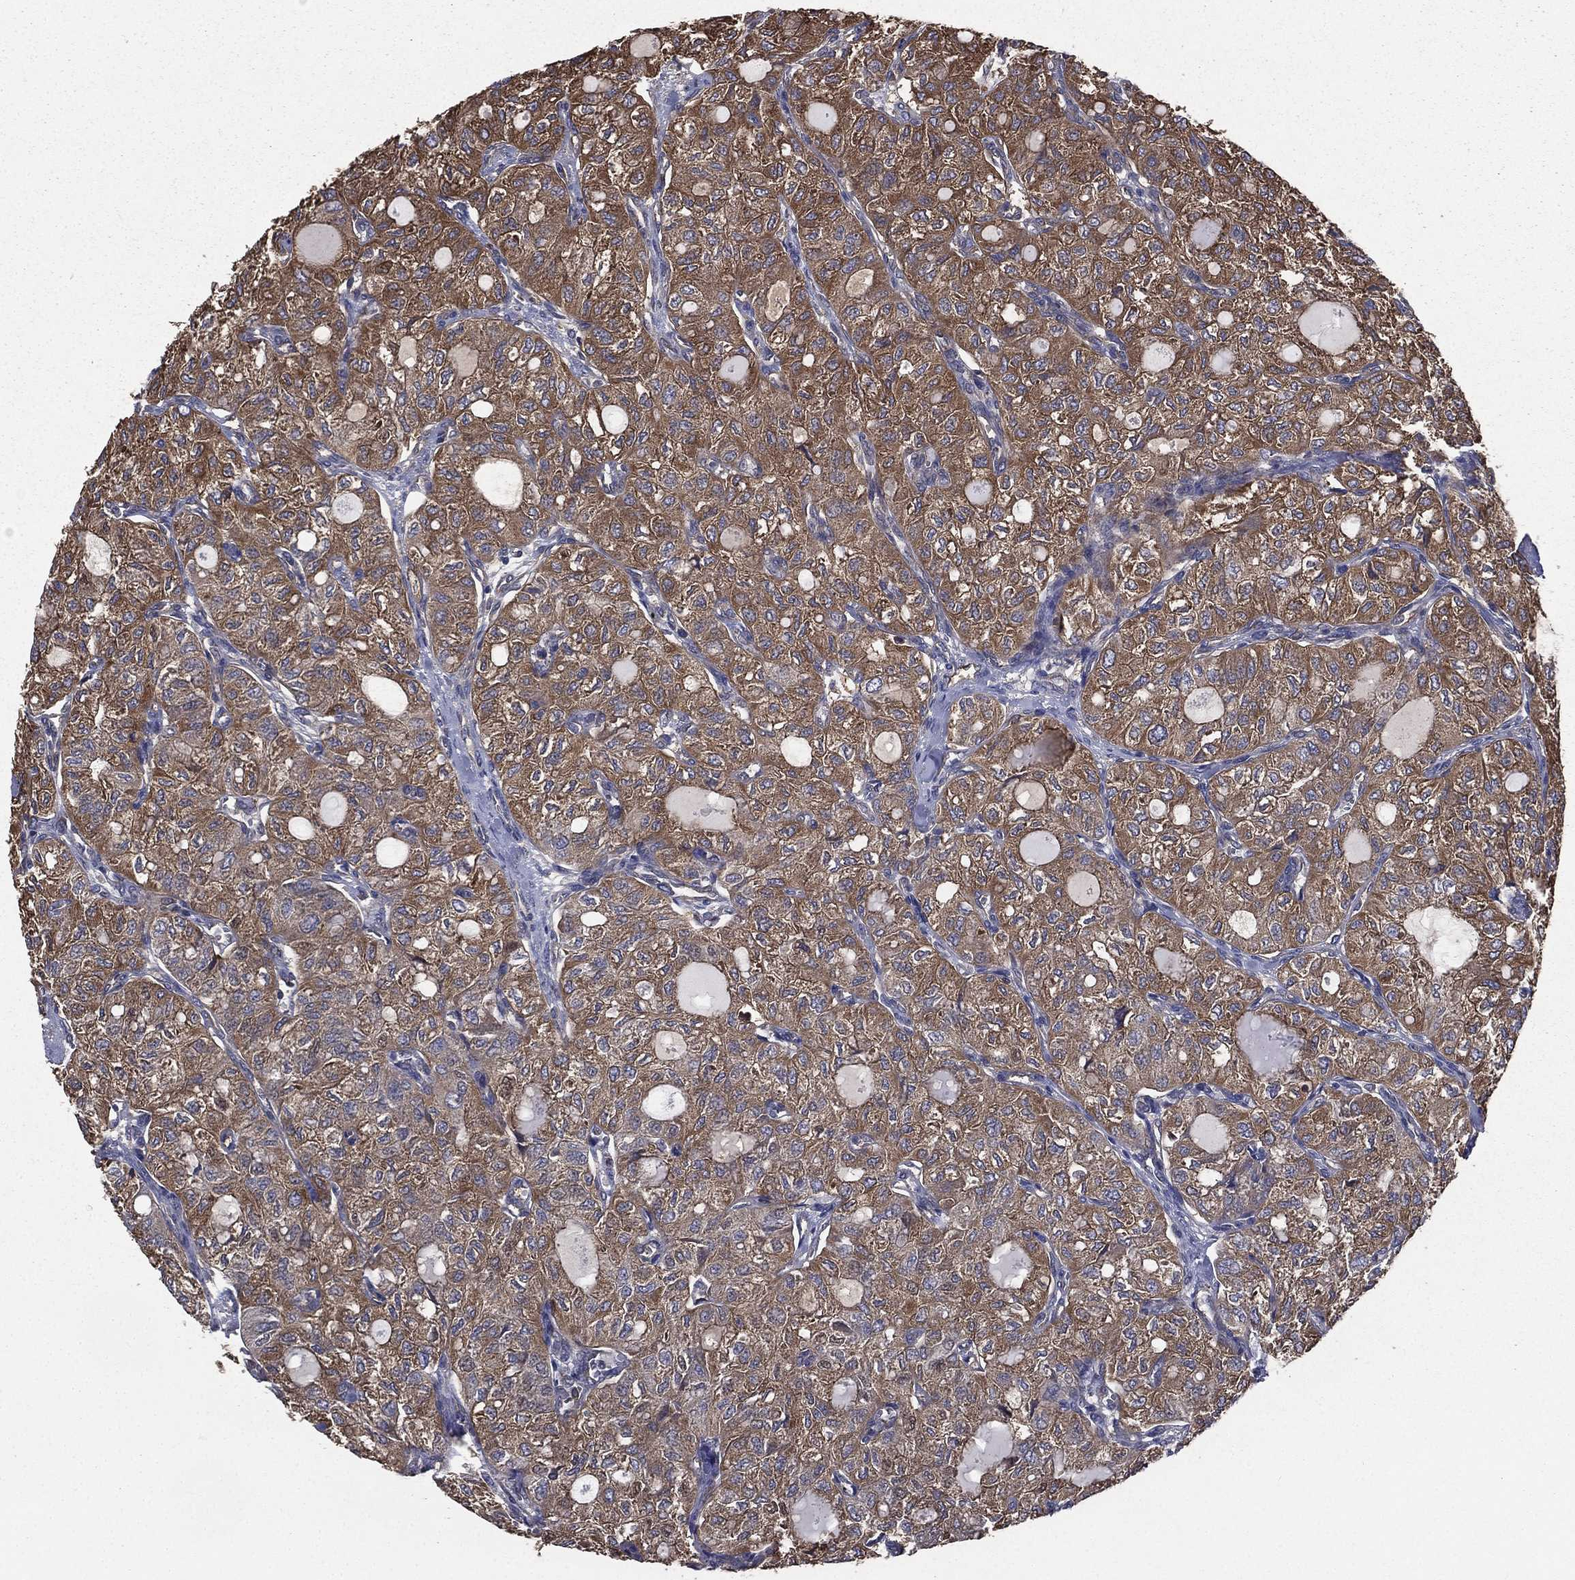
{"staining": {"intensity": "moderate", "quantity": ">75%", "location": "cytoplasmic/membranous"}, "tissue": "thyroid cancer", "cell_type": "Tumor cells", "image_type": "cancer", "snomed": [{"axis": "morphology", "description": "Follicular adenoma carcinoma, NOS"}, {"axis": "topography", "description": "Thyroid gland"}], "caption": "Moderate cytoplasmic/membranous protein expression is identified in about >75% of tumor cells in thyroid cancer (follicular adenoma carcinoma).", "gene": "SARS1", "patient": {"sex": "male", "age": 75}}